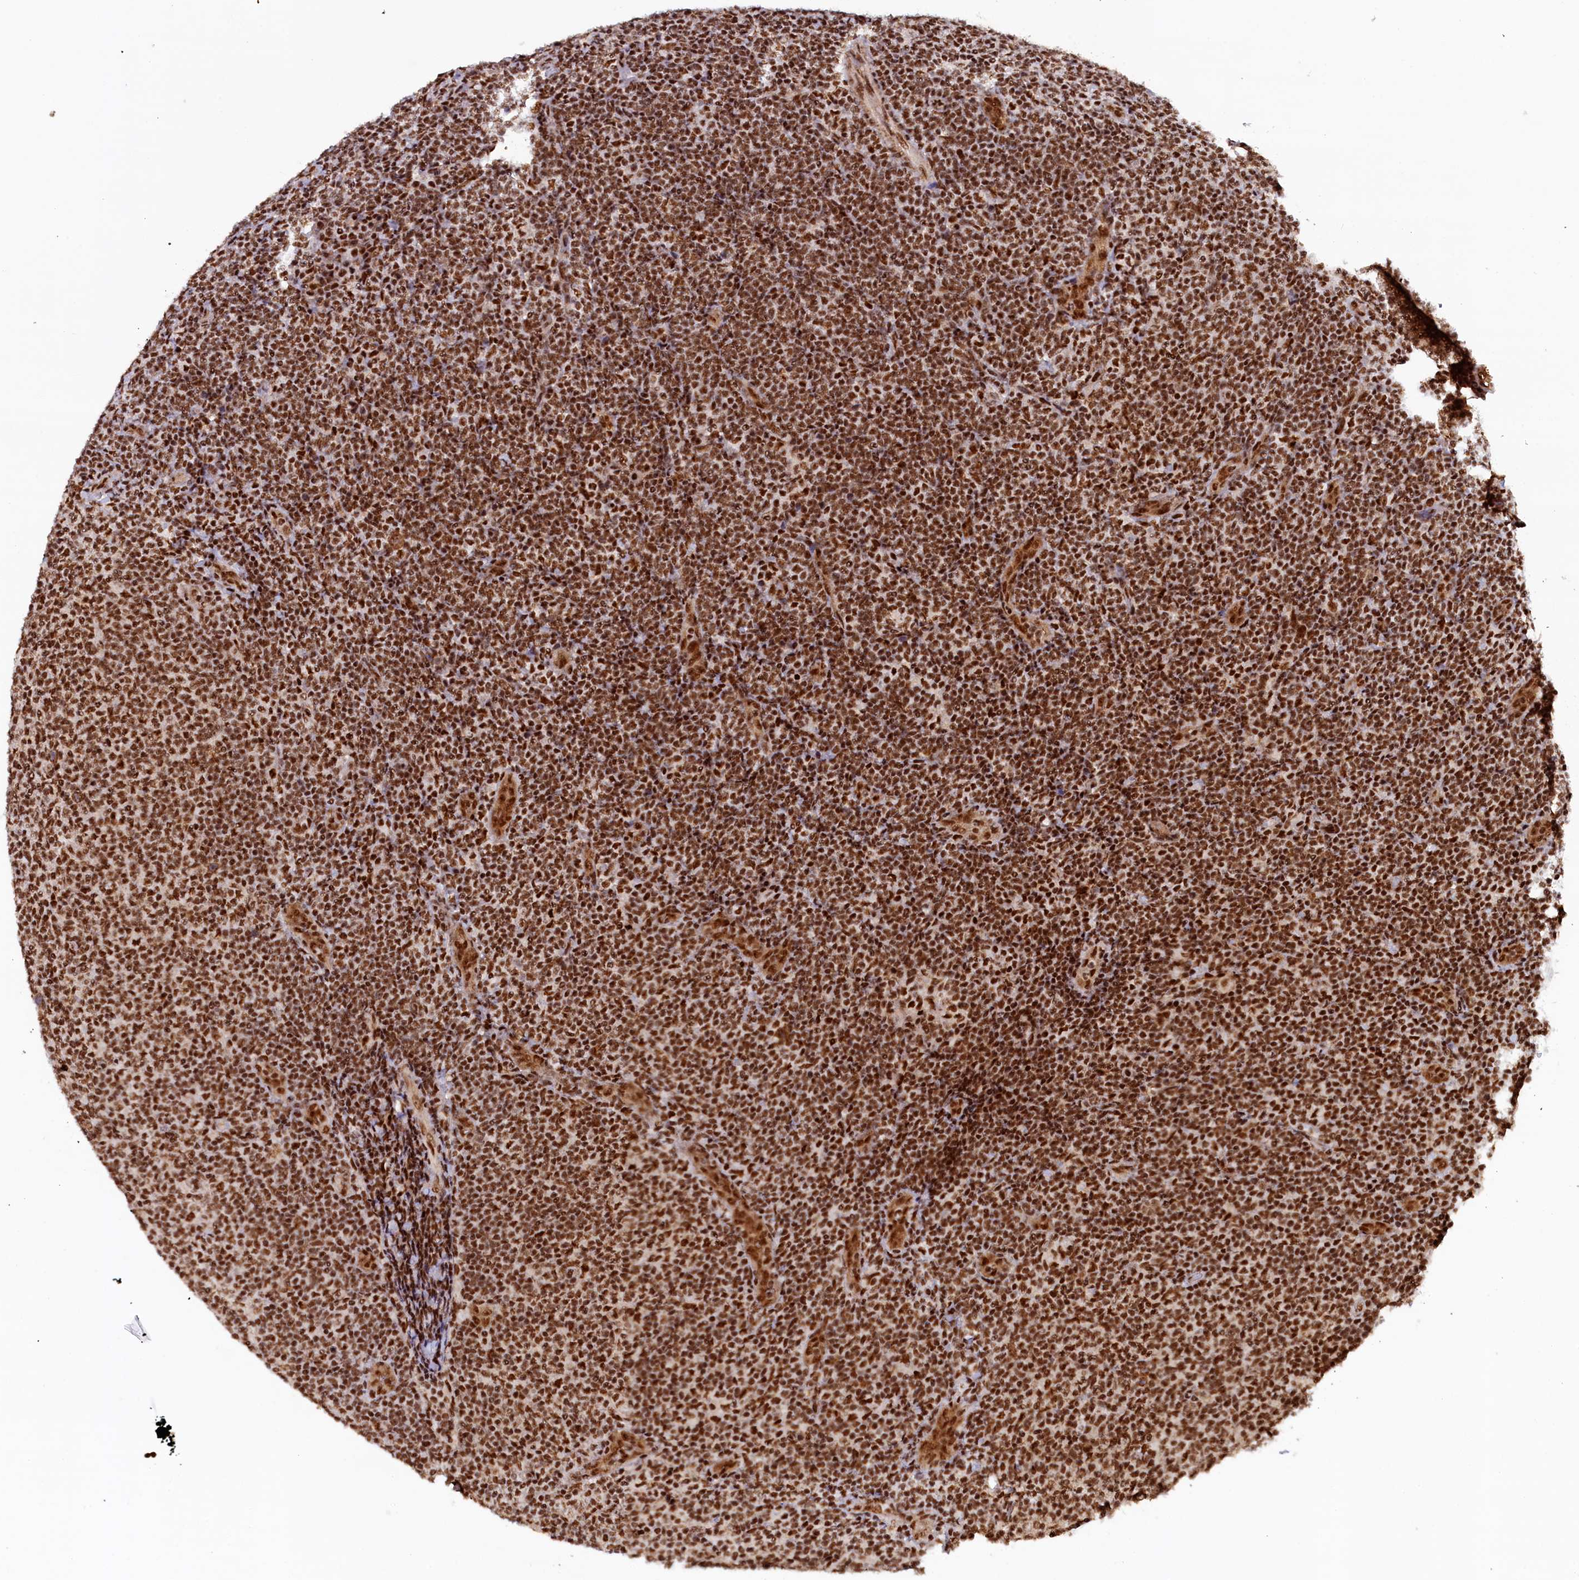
{"staining": {"intensity": "strong", "quantity": ">75%", "location": "nuclear"}, "tissue": "lymphoma", "cell_type": "Tumor cells", "image_type": "cancer", "snomed": [{"axis": "morphology", "description": "Malignant lymphoma, non-Hodgkin's type, Low grade"}, {"axis": "topography", "description": "Lymph node"}], "caption": "The photomicrograph displays a brown stain indicating the presence of a protein in the nuclear of tumor cells in low-grade malignant lymphoma, non-Hodgkin's type. Nuclei are stained in blue.", "gene": "ZC3H18", "patient": {"sex": "male", "age": 66}}